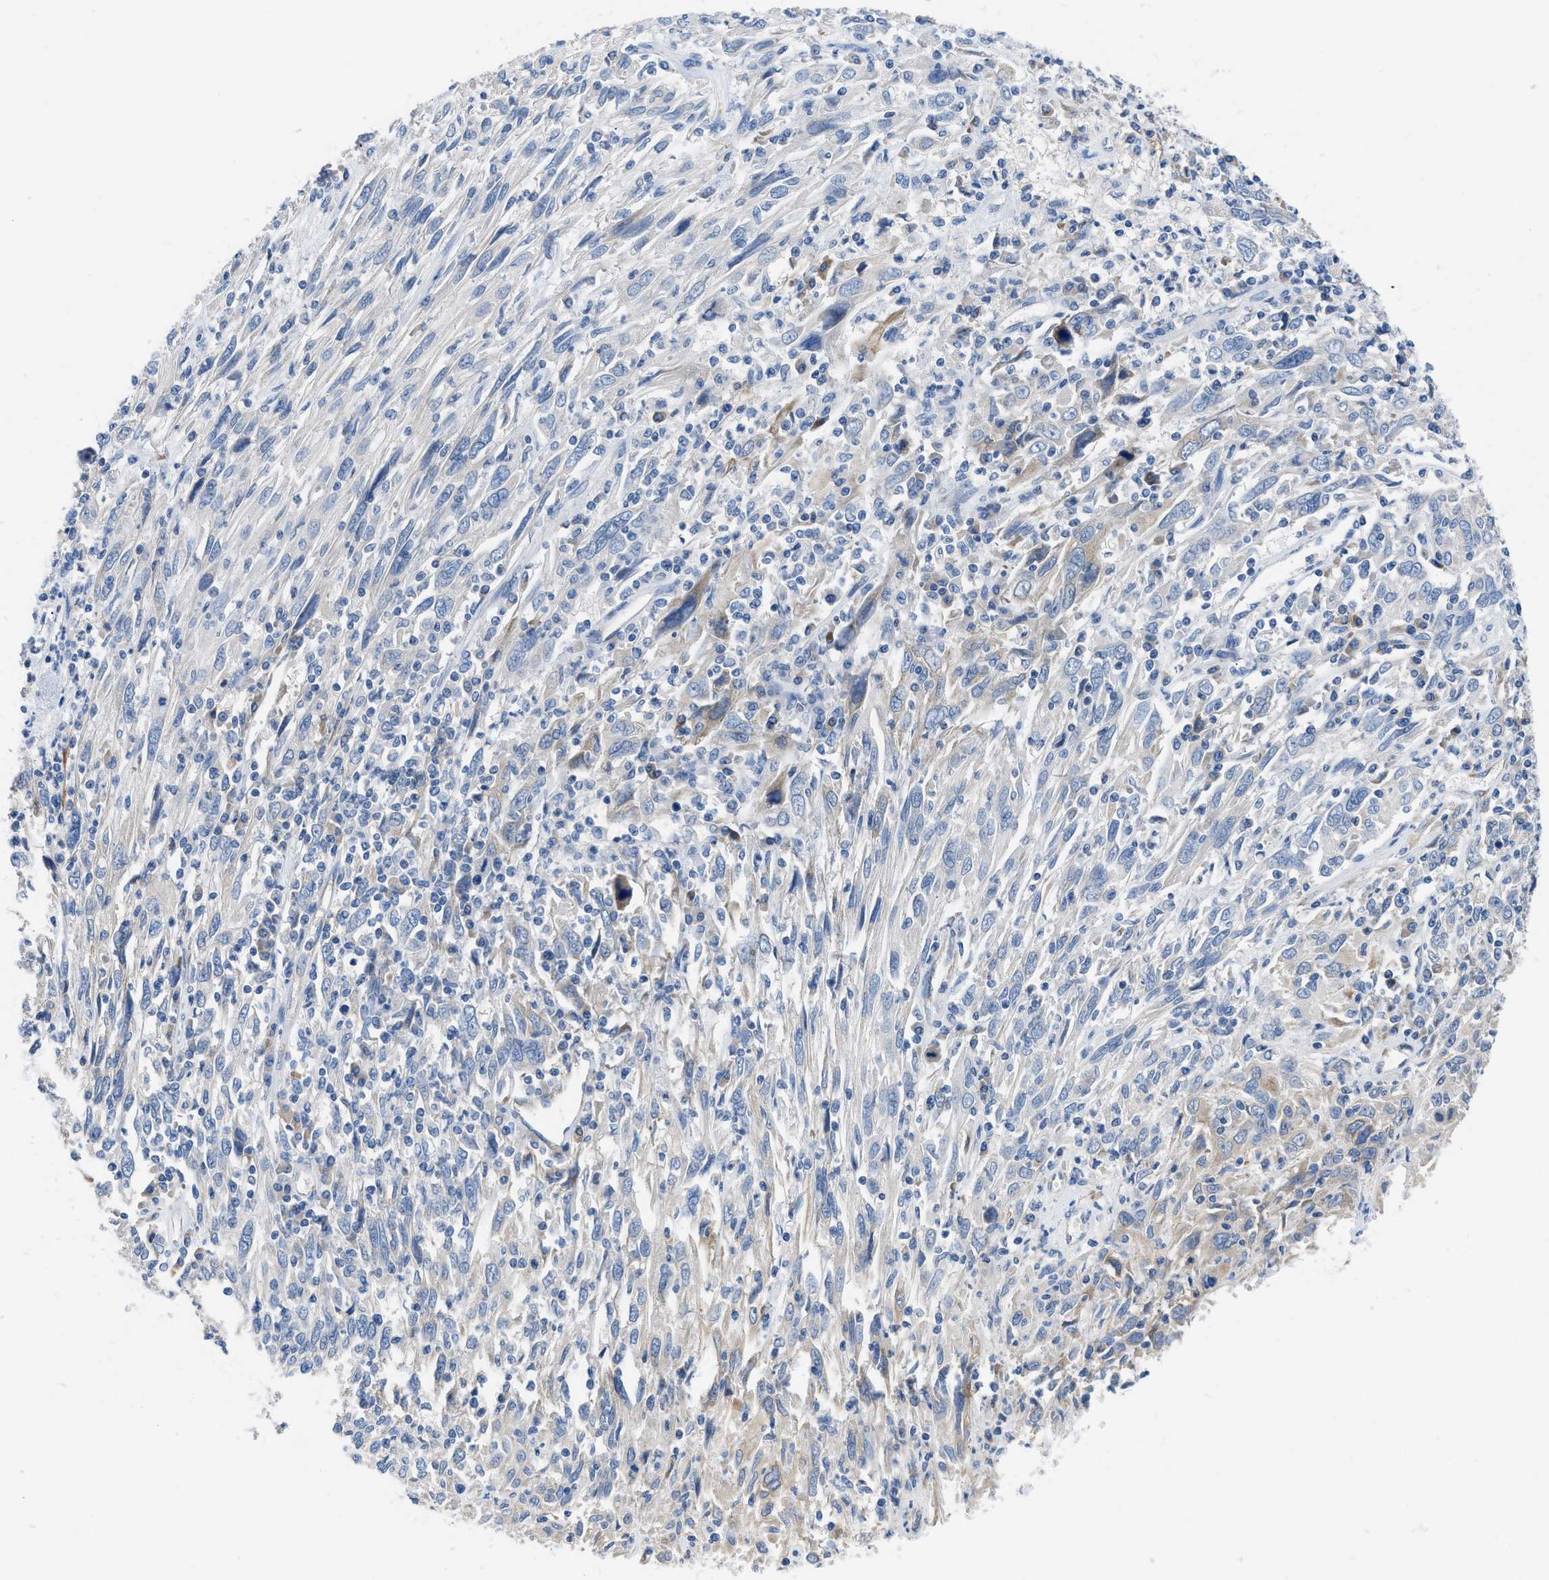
{"staining": {"intensity": "weak", "quantity": "<25%", "location": "cytoplasmic/membranous"}, "tissue": "cervical cancer", "cell_type": "Tumor cells", "image_type": "cancer", "snomed": [{"axis": "morphology", "description": "Squamous cell carcinoma, NOS"}, {"axis": "topography", "description": "Cervix"}], "caption": "The immunohistochemistry (IHC) micrograph has no significant expression in tumor cells of squamous cell carcinoma (cervical) tissue.", "gene": "BNC2", "patient": {"sex": "female", "age": 46}}